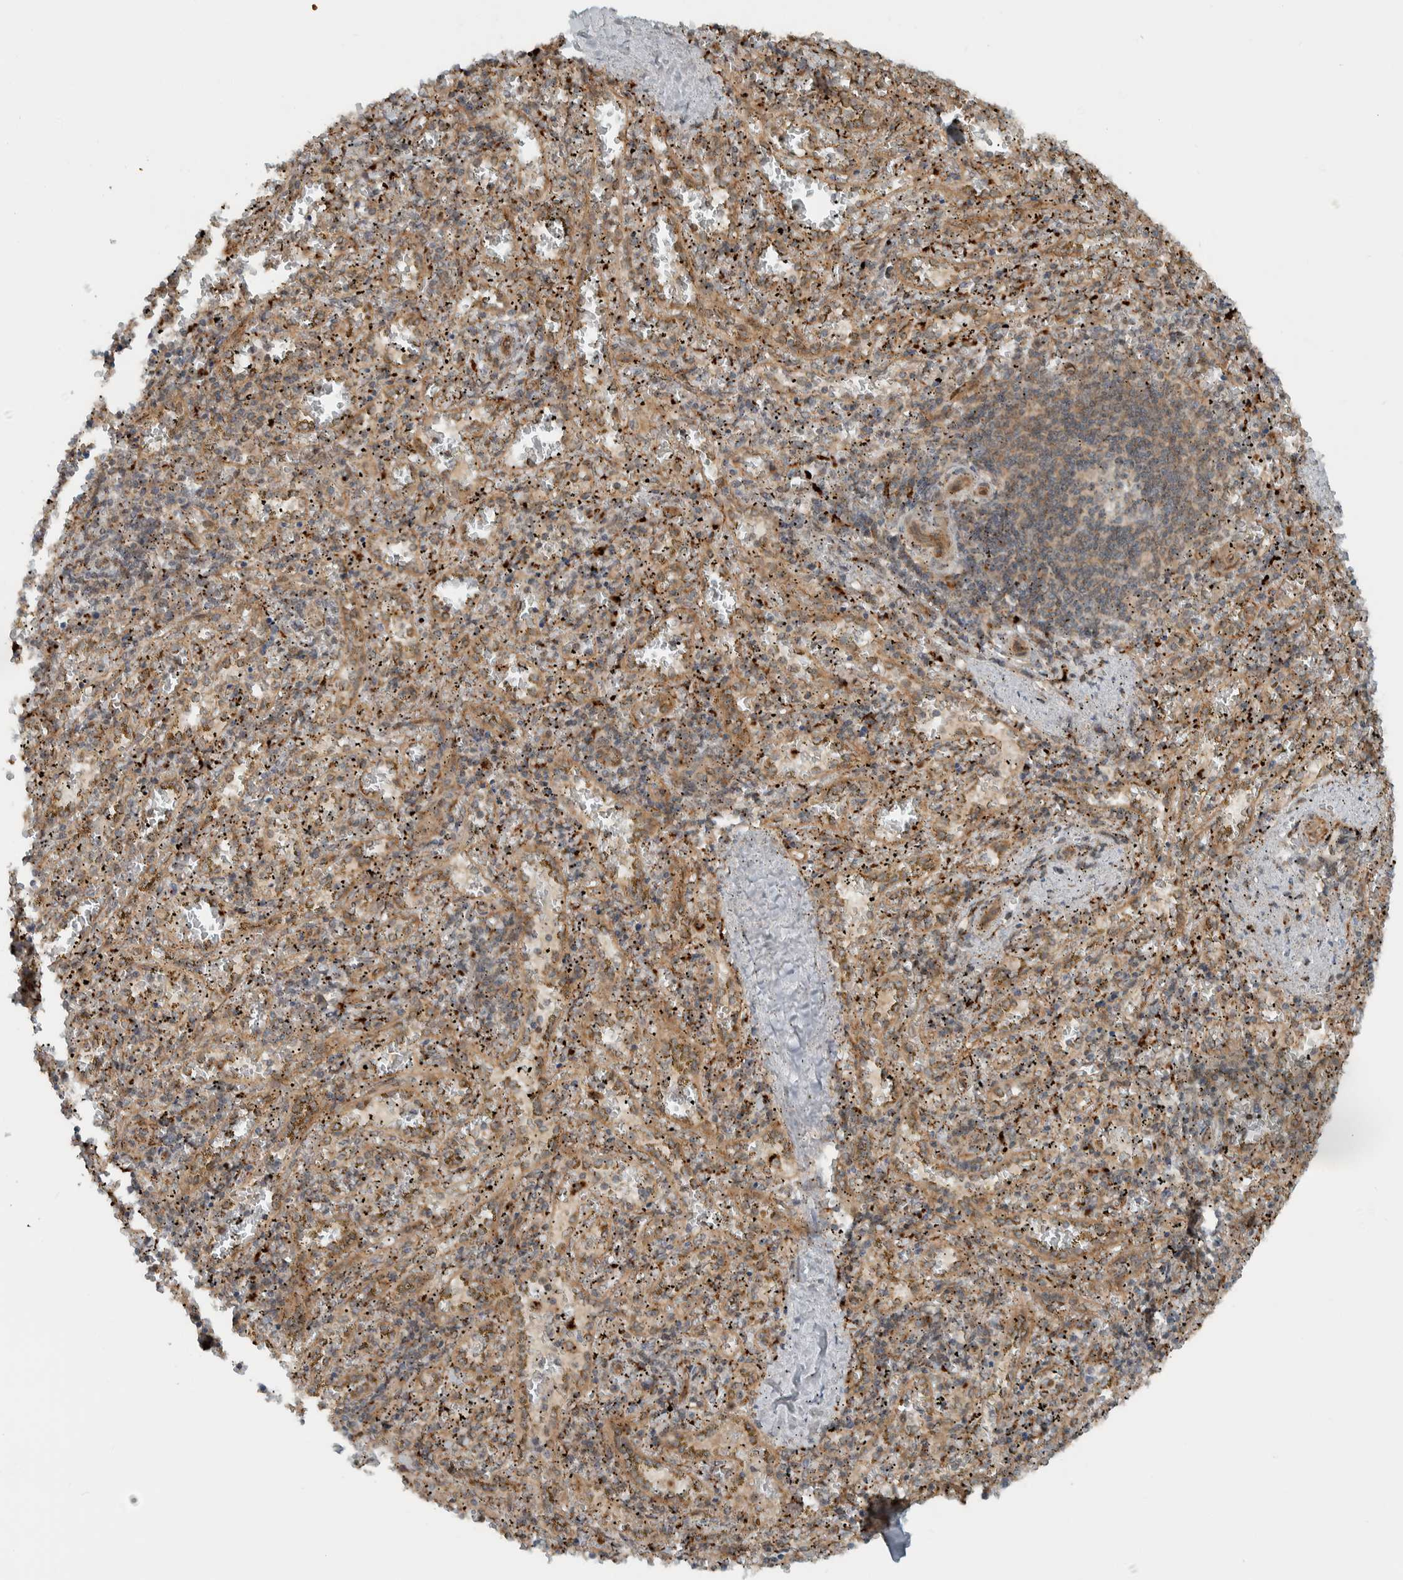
{"staining": {"intensity": "weak", "quantity": ">75%", "location": "cytoplasmic/membranous"}, "tissue": "spleen", "cell_type": "Cells in red pulp", "image_type": "normal", "snomed": [{"axis": "morphology", "description": "Normal tissue, NOS"}, {"axis": "topography", "description": "Spleen"}], "caption": "Spleen stained for a protein displays weak cytoplasmic/membranous positivity in cells in red pulp.", "gene": "GIGYF1", "patient": {"sex": "male", "age": 11}}